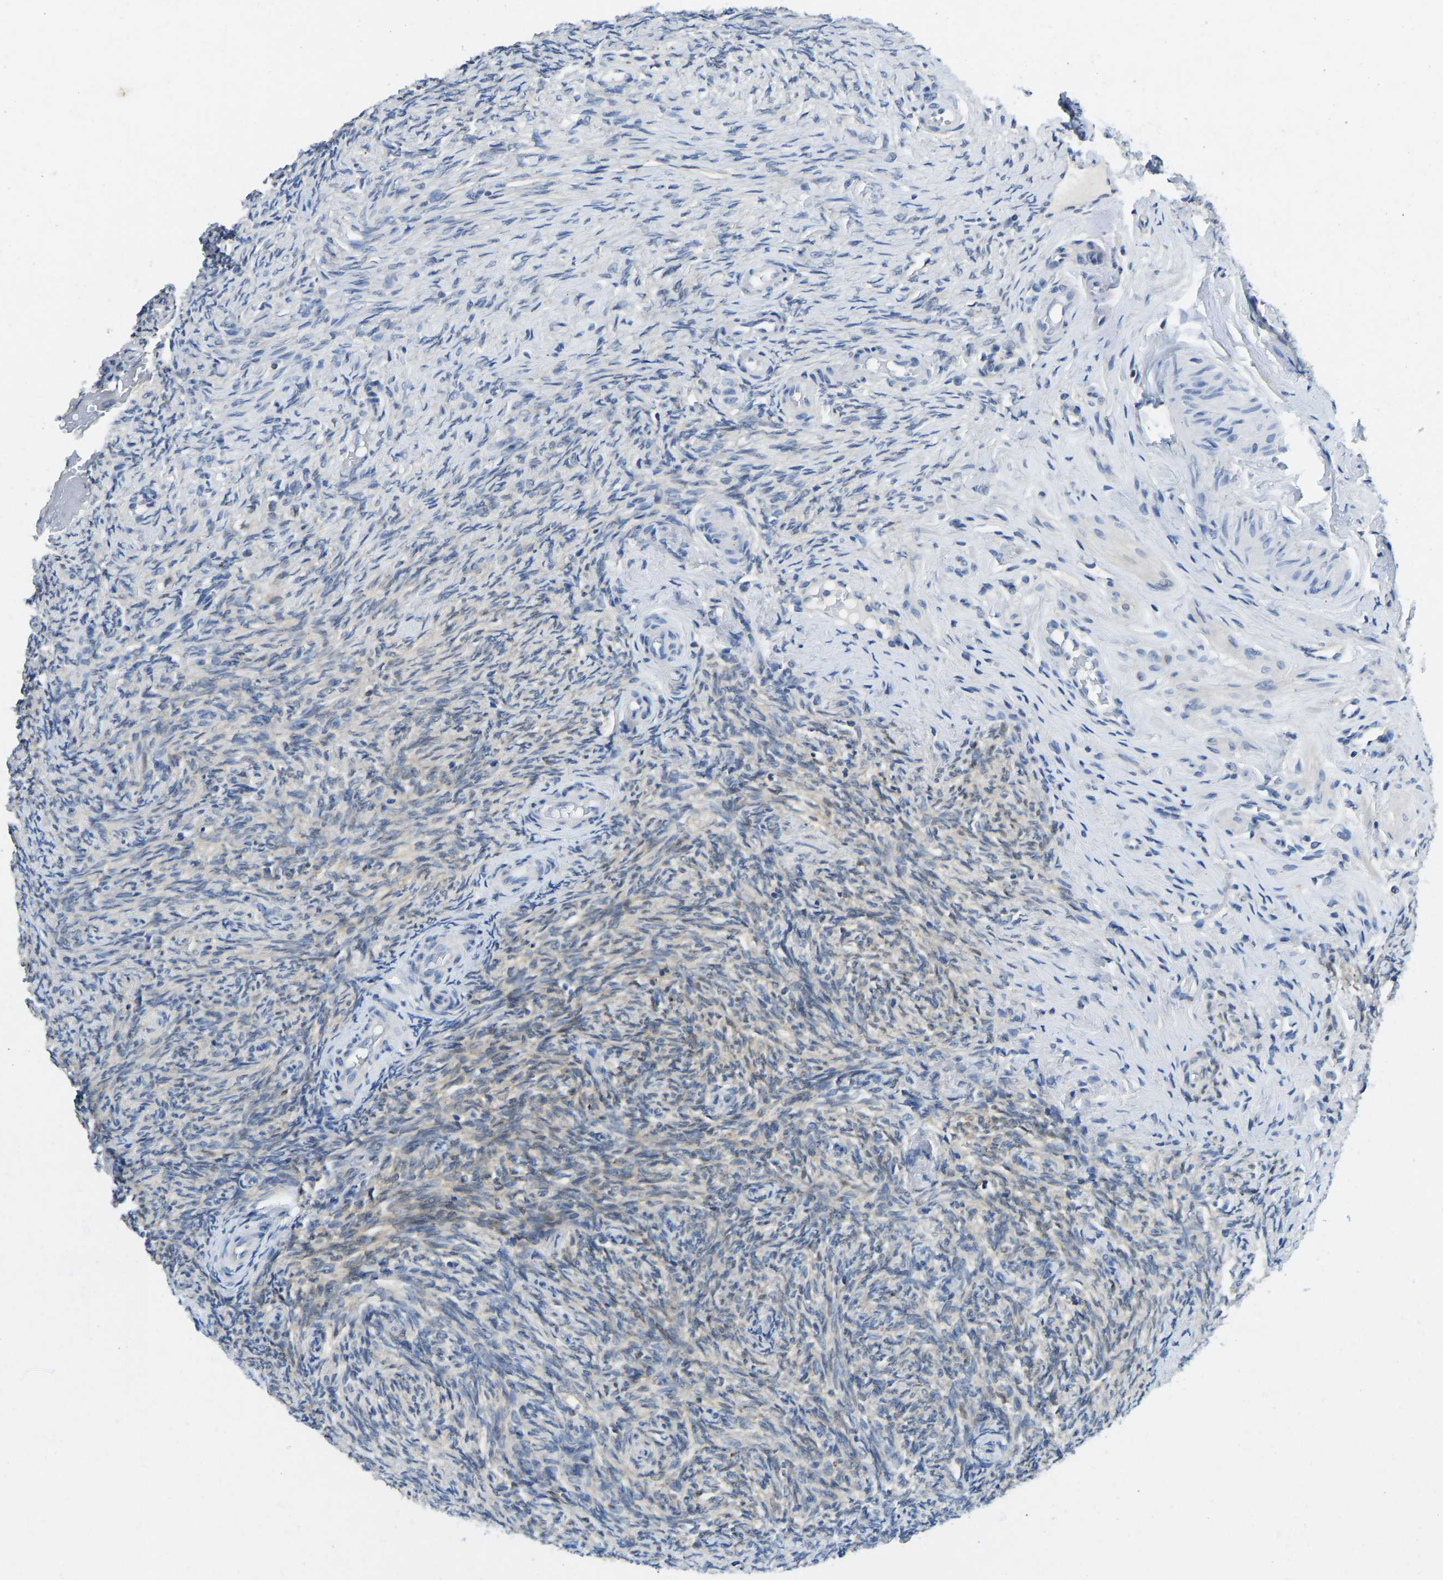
{"staining": {"intensity": "moderate", "quantity": ">75%", "location": "cytoplasmic/membranous"}, "tissue": "ovary", "cell_type": "Follicle cells", "image_type": "normal", "snomed": [{"axis": "morphology", "description": "Normal tissue, NOS"}, {"axis": "topography", "description": "Ovary"}], "caption": "Human ovary stained with a brown dye demonstrates moderate cytoplasmic/membranous positive expression in about >75% of follicle cells.", "gene": "NDRG3", "patient": {"sex": "female", "age": 41}}